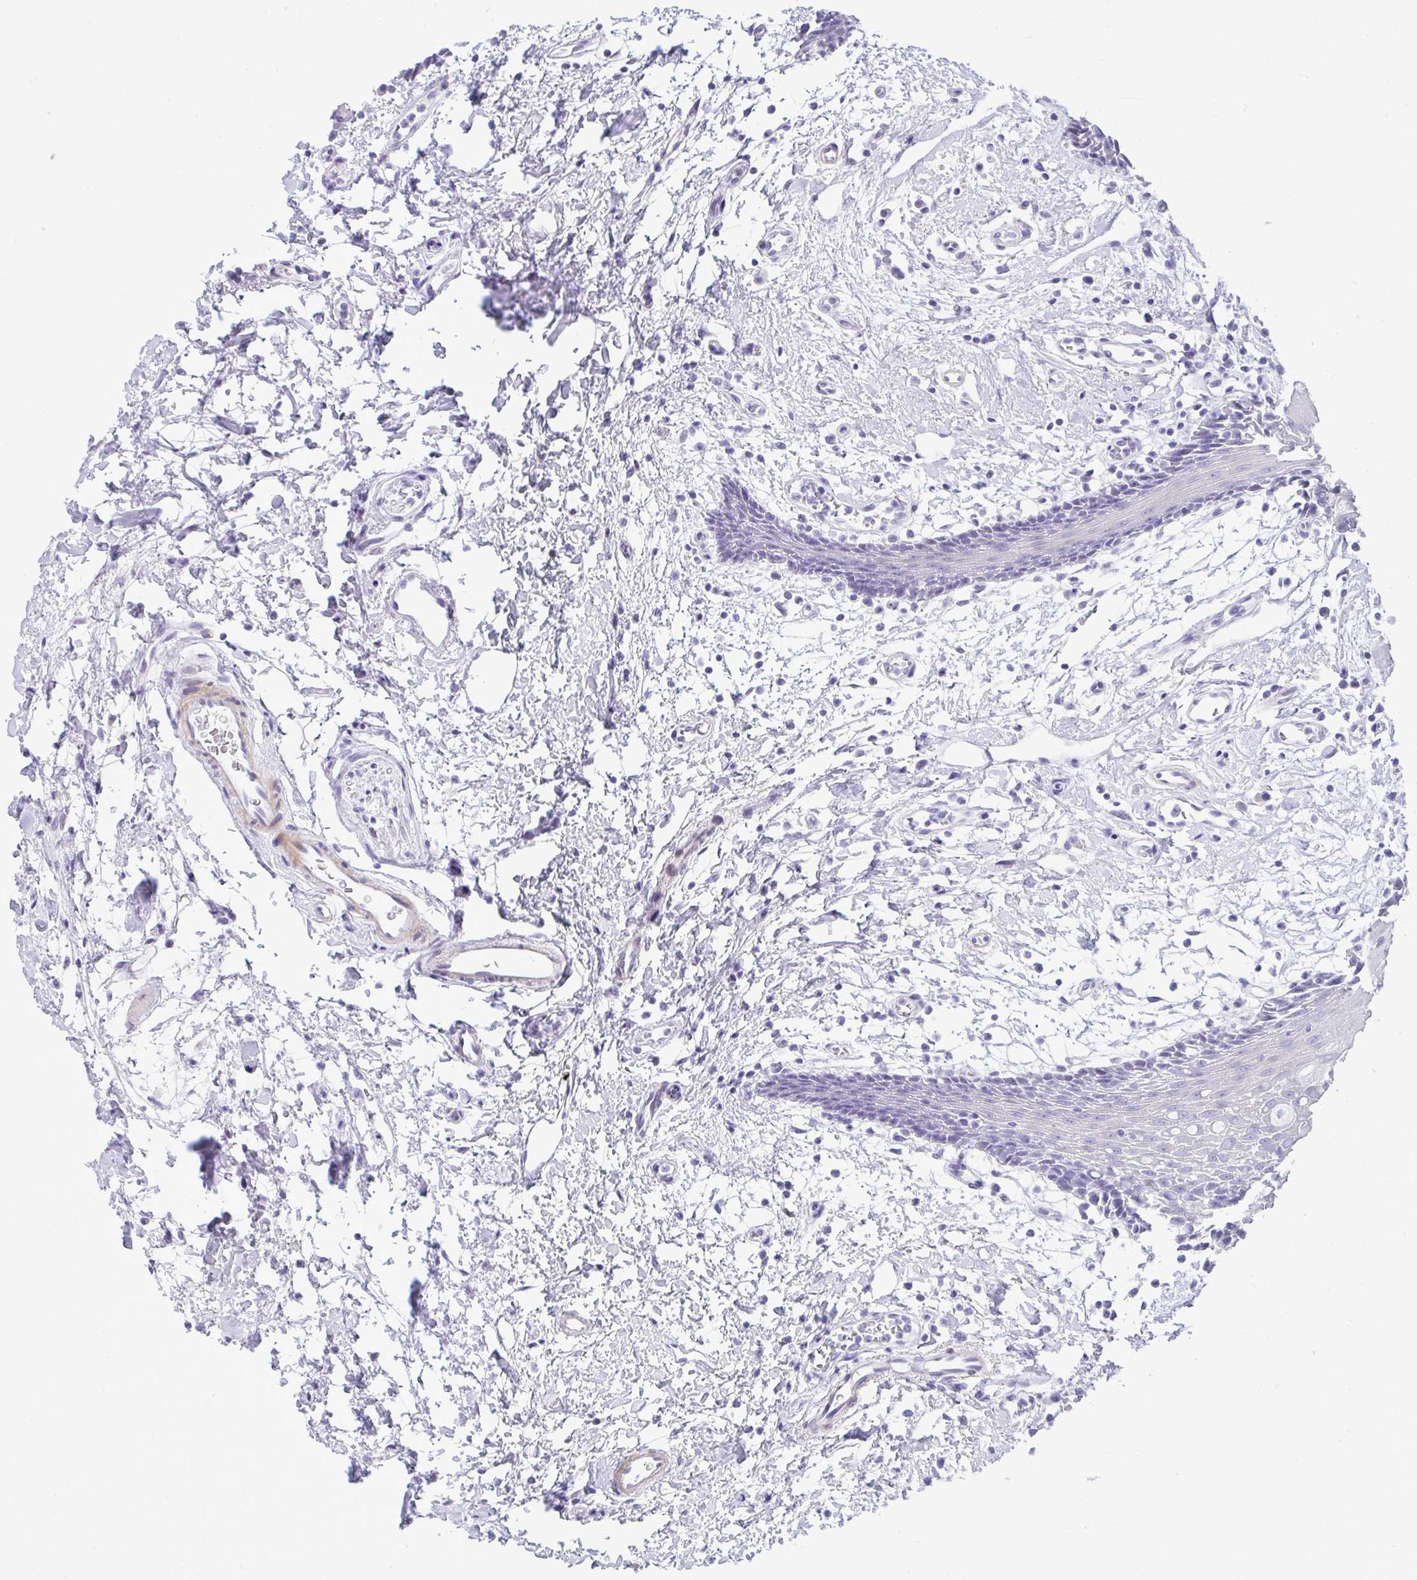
{"staining": {"intensity": "weak", "quantity": "<25%", "location": "nuclear"}, "tissue": "oral mucosa", "cell_type": "Squamous epithelial cells", "image_type": "normal", "snomed": [{"axis": "morphology", "description": "Normal tissue, NOS"}, {"axis": "topography", "description": "Oral tissue"}], "caption": "Image shows no significant protein expression in squamous epithelial cells of normal oral mucosa.", "gene": "NHLH2", "patient": {"sex": "female", "age": 59}}